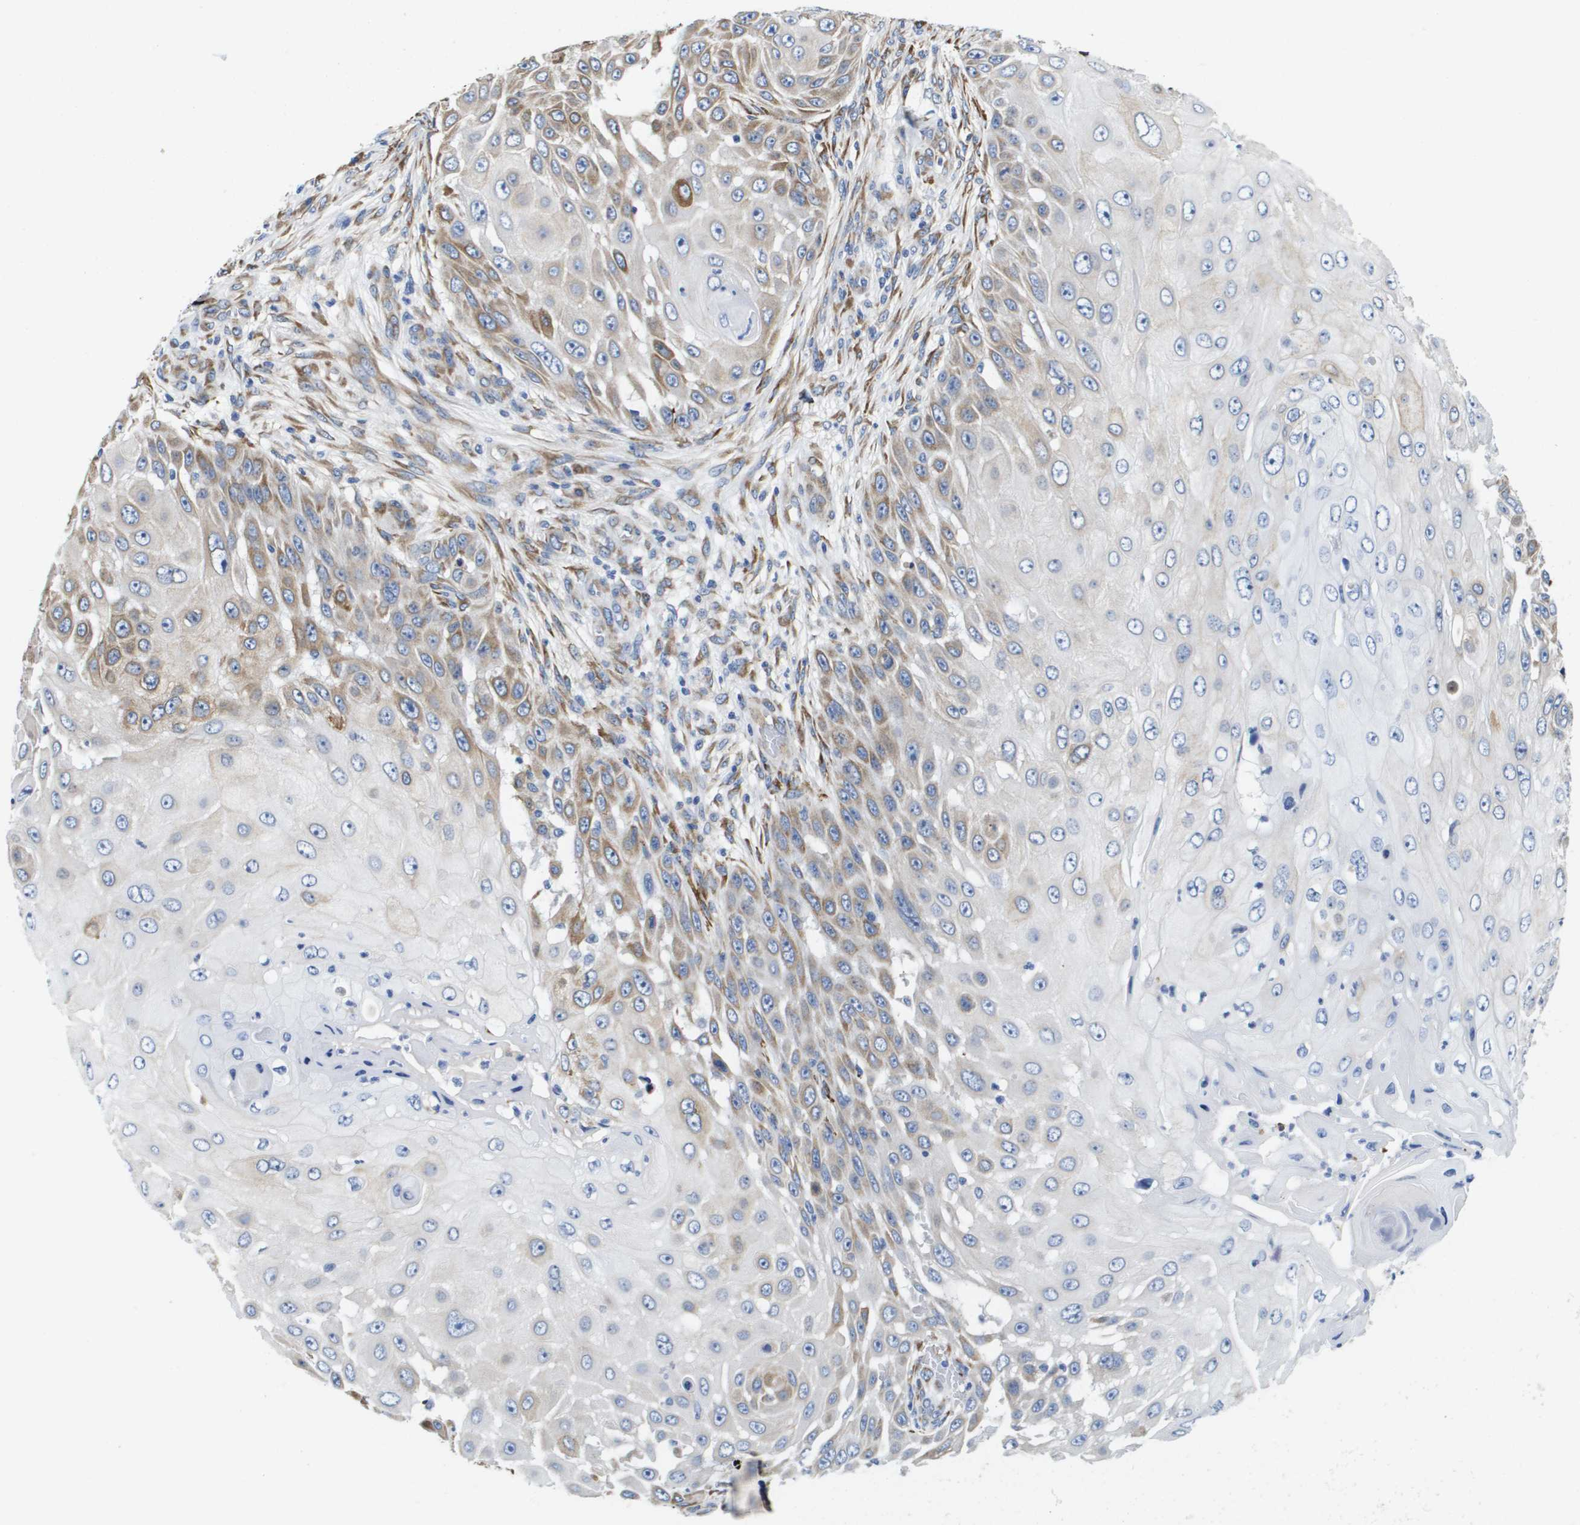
{"staining": {"intensity": "moderate", "quantity": "<25%", "location": "cytoplasmic/membranous"}, "tissue": "skin cancer", "cell_type": "Tumor cells", "image_type": "cancer", "snomed": [{"axis": "morphology", "description": "Squamous cell carcinoma, NOS"}, {"axis": "topography", "description": "Skin"}], "caption": "An immunohistochemistry micrograph of neoplastic tissue is shown. Protein staining in brown labels moderate cytoplasmic/membranous positivity in squamous cell carcinoma (skin) within tumor cells.", "gene": "ST3GAL2", "patient": {"sex": "female", "age": 44}}